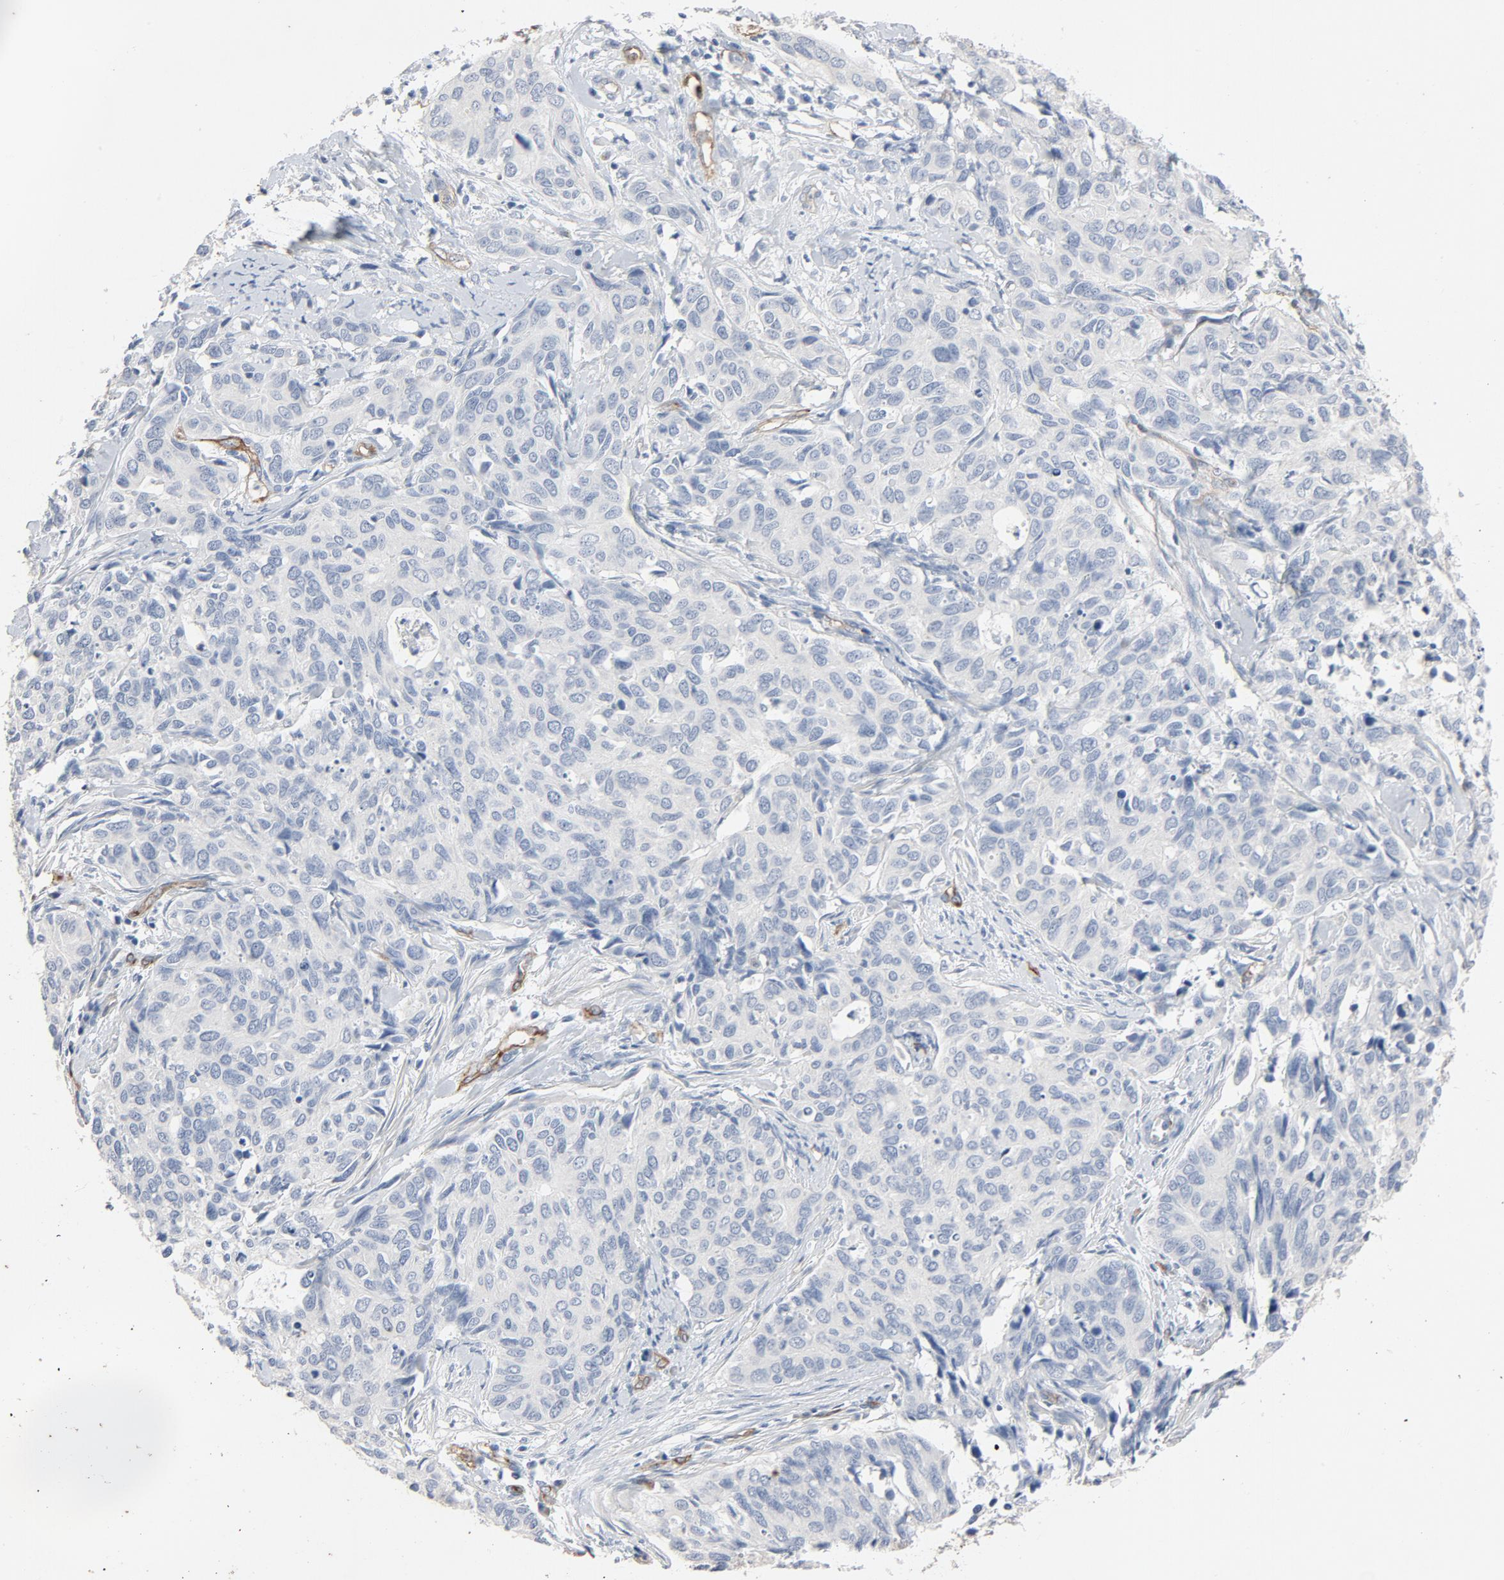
{"staining": {"intensity": "negative", "quantity": "none", "location": "none"}, "tissue": "cervical cancer", "cell_type": "Tumor cells", "image_type": "cancer", "snomed": [{"axis": "morphology", "description": "Squamous cell carcinoma, NOS"}, {"axis": "topography", "description": "Cervix"}], "caption": "Immunohistochemistry histopathology image of neoplastic tissue: cervical cancer (squamous cell carcinoma) stained with DAB reveals no significant protein staining in tumor cells.", "gene": "KDR", "patient": {"sex": "female", "age": 45}}